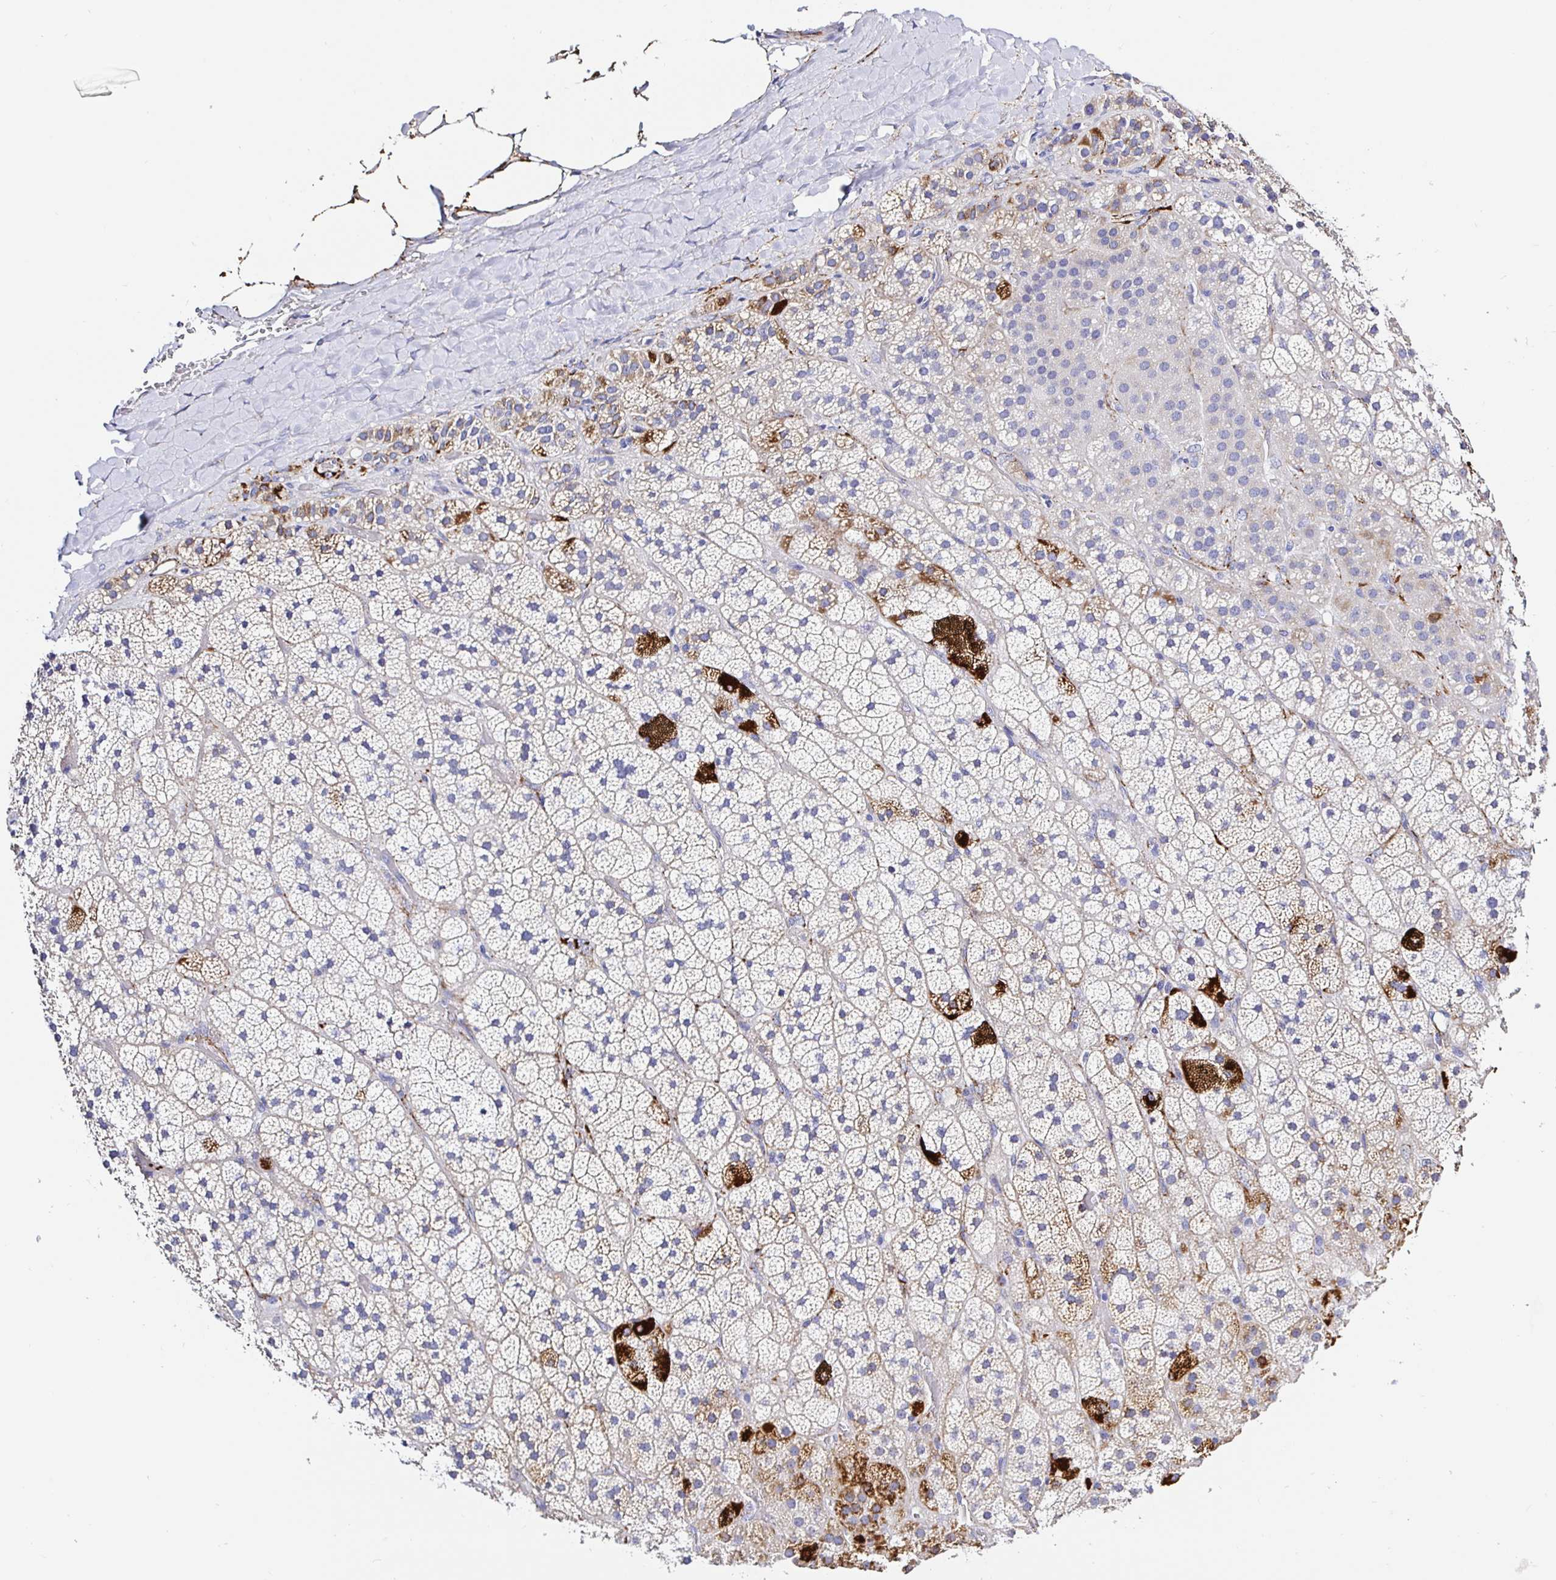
{"staining": {"intensity": "strong", "quantity": "25%-75%", "location": "cytoplasmic/membranous"}, "tissue": "adrenal gland", "cell_type": "Glandular cells", "image_type": "normal", "snomed": [{"axis": "morphology", "description": "Normal tissue, NOS"}, {"axis": "topography", "description": "Adrenal gland"}], "caption": "A photomicrograph showing strong cytoplasmic/membranous expression in about 25%-75% of glandular cells in normal adrenal gland, as visualized by brown immunohistochemical staining.", "gene": "MAOA", "patient": {"sex": "male", "age": 57}}